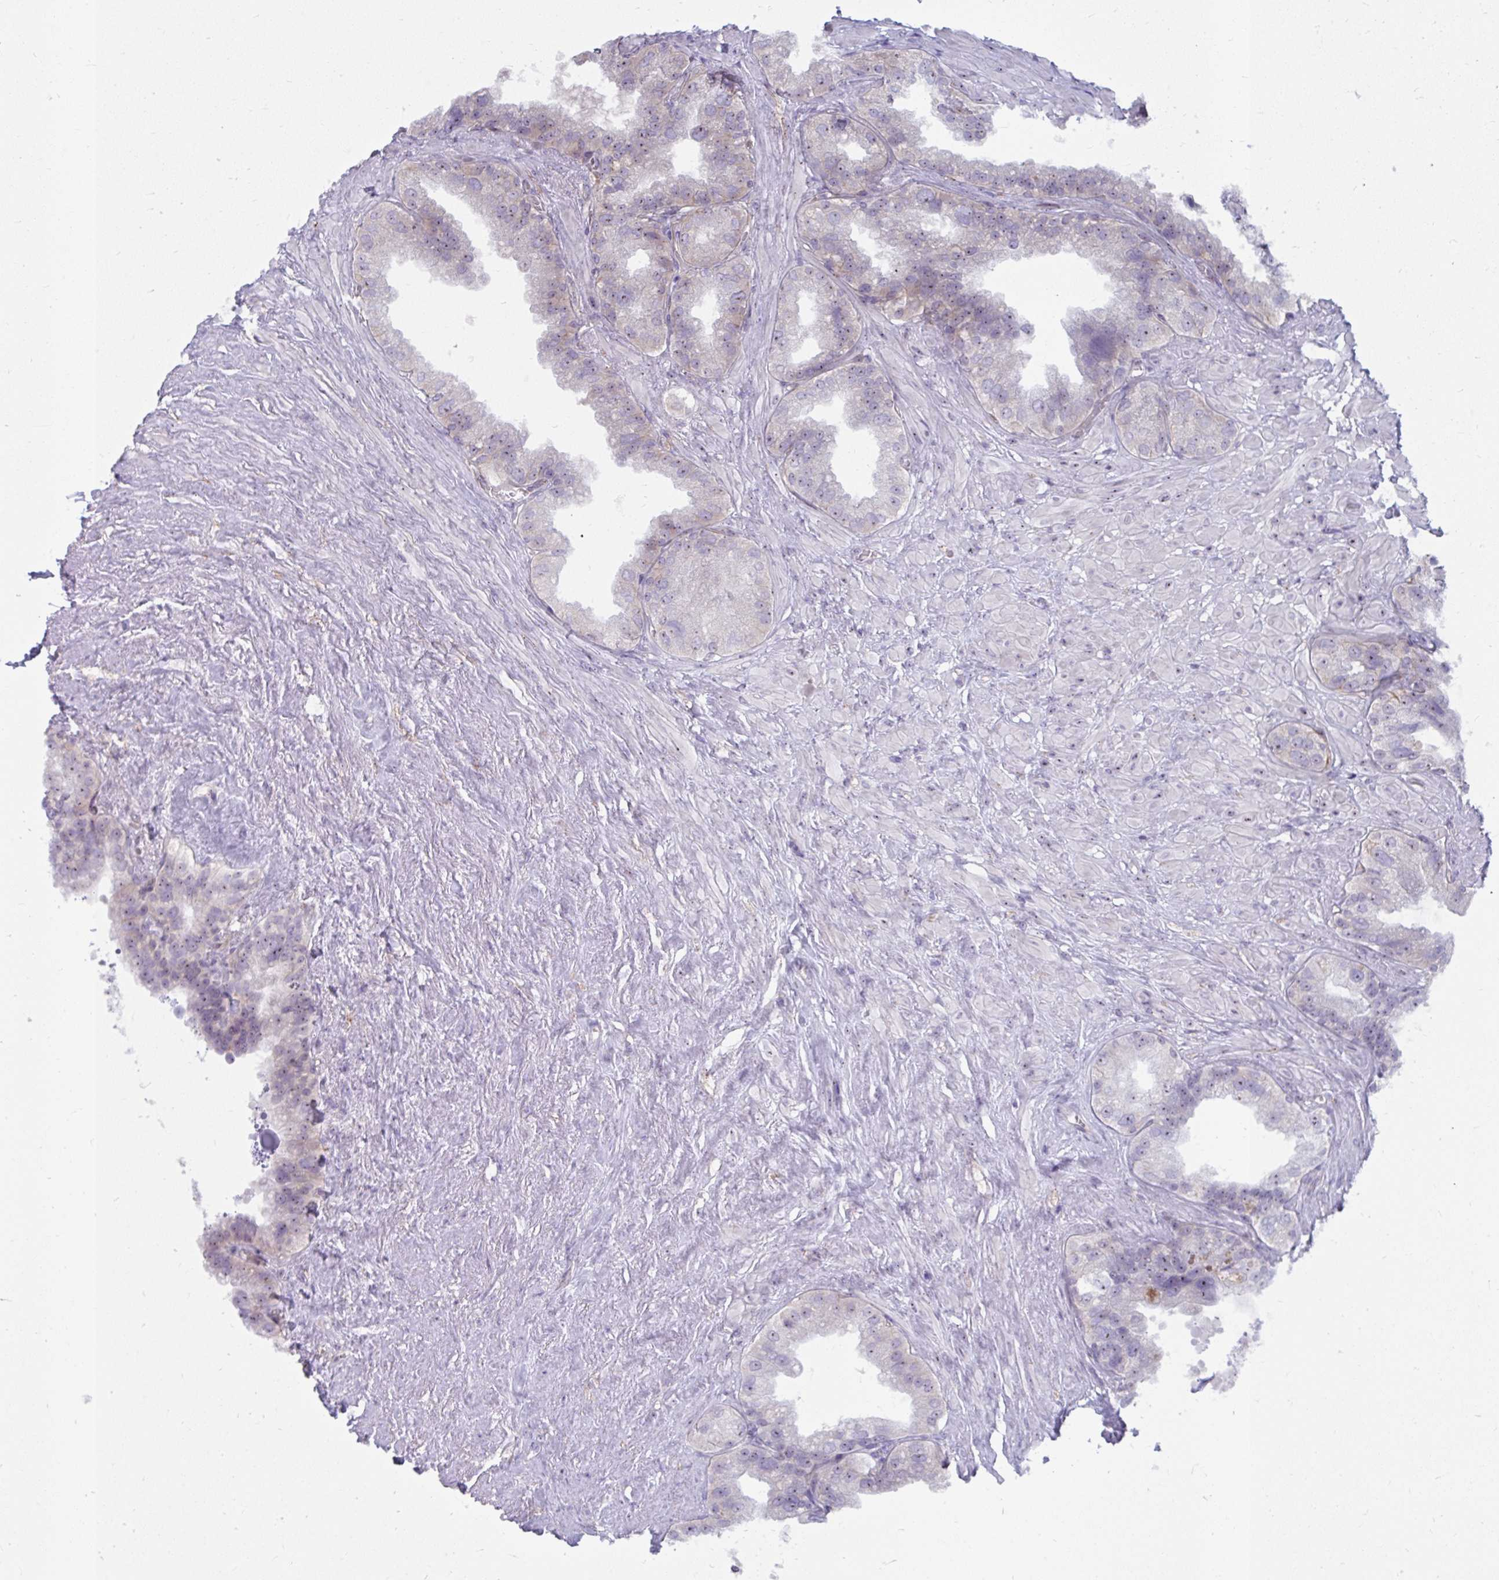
{"staining": {"intensity": "weak", "quantity": "25%-75%", "location": "nuclear"}, "tissue": "seminal vesicle", "cell_type": "Glandular cells", "image_type": "normal", "snomed": [{"axis": "morphology", "description": "Normal tissue, NOS"}, {"axis": "topography", "description": "Seminal veicle"}, {"axis": "topography", "description": "Peripheral nerve tissue"}], "caption": "A low amount of weak nuclear positivity is appreciated in approximately 25%-75% of glandular cells in unremarkable seminal vesicle.", "gene": "MUS81", "patient": {"sex": "male", "age": 76}}